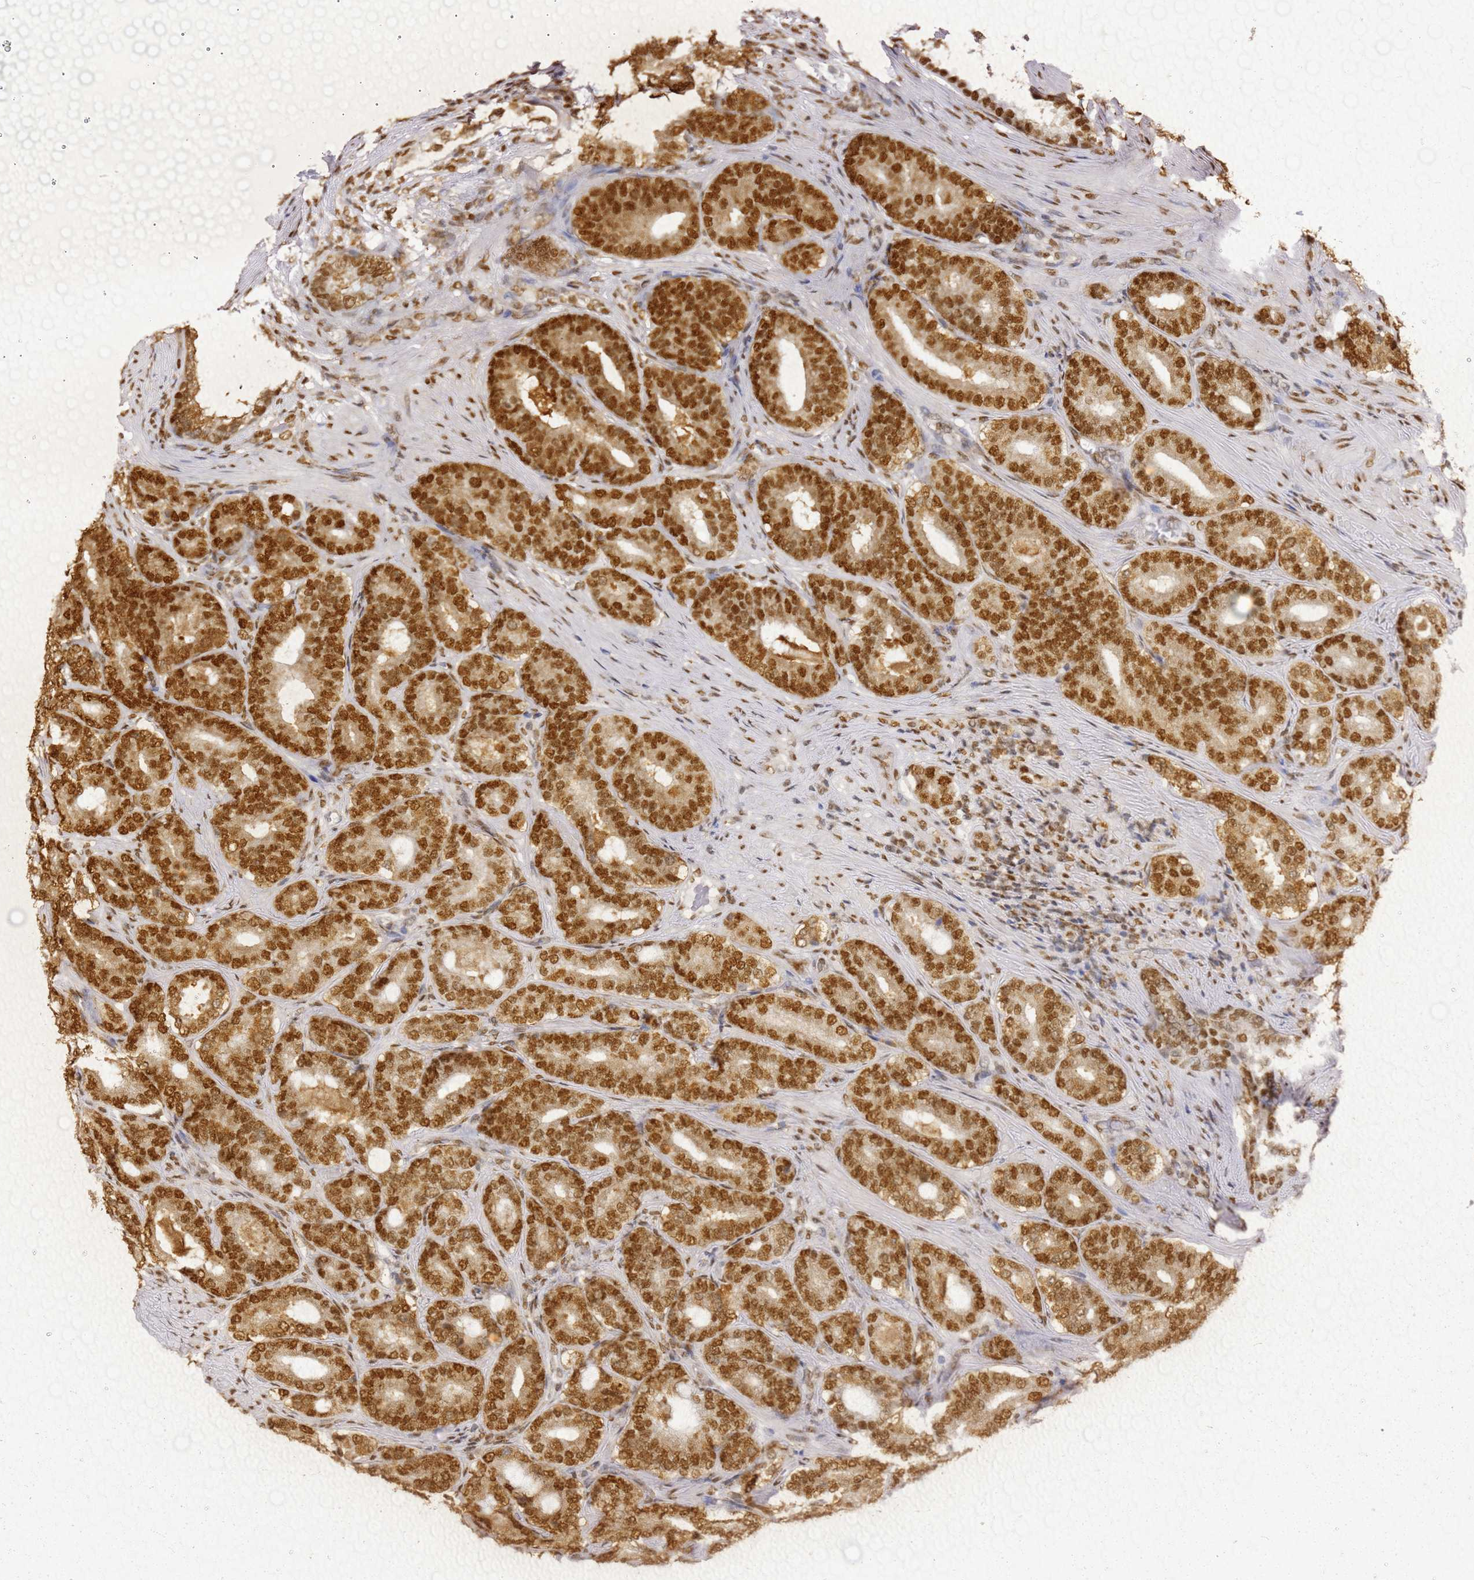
{"staining": {"intensity": "strong", "quantity": ">75%", "location": "nuclear"}, "tissue": "prostate cancer", "cell_type": "Tumor cells", "image_type": "cancer", "snomed": [{"axis": "morphology", "description": "Adenocarcinoma, High grade"}, {"axis": "topography", "description": "Prostate"}], "caption": "A brown stain shows strong nuclear staining of a protein in human prostate high-grade adenocarcinoma tumor cells. (brown staining indicates protein expression, while blue staining denotes nuclei).", "gene": "APEX1", "patient": {"sex": "male", "age": 60}}